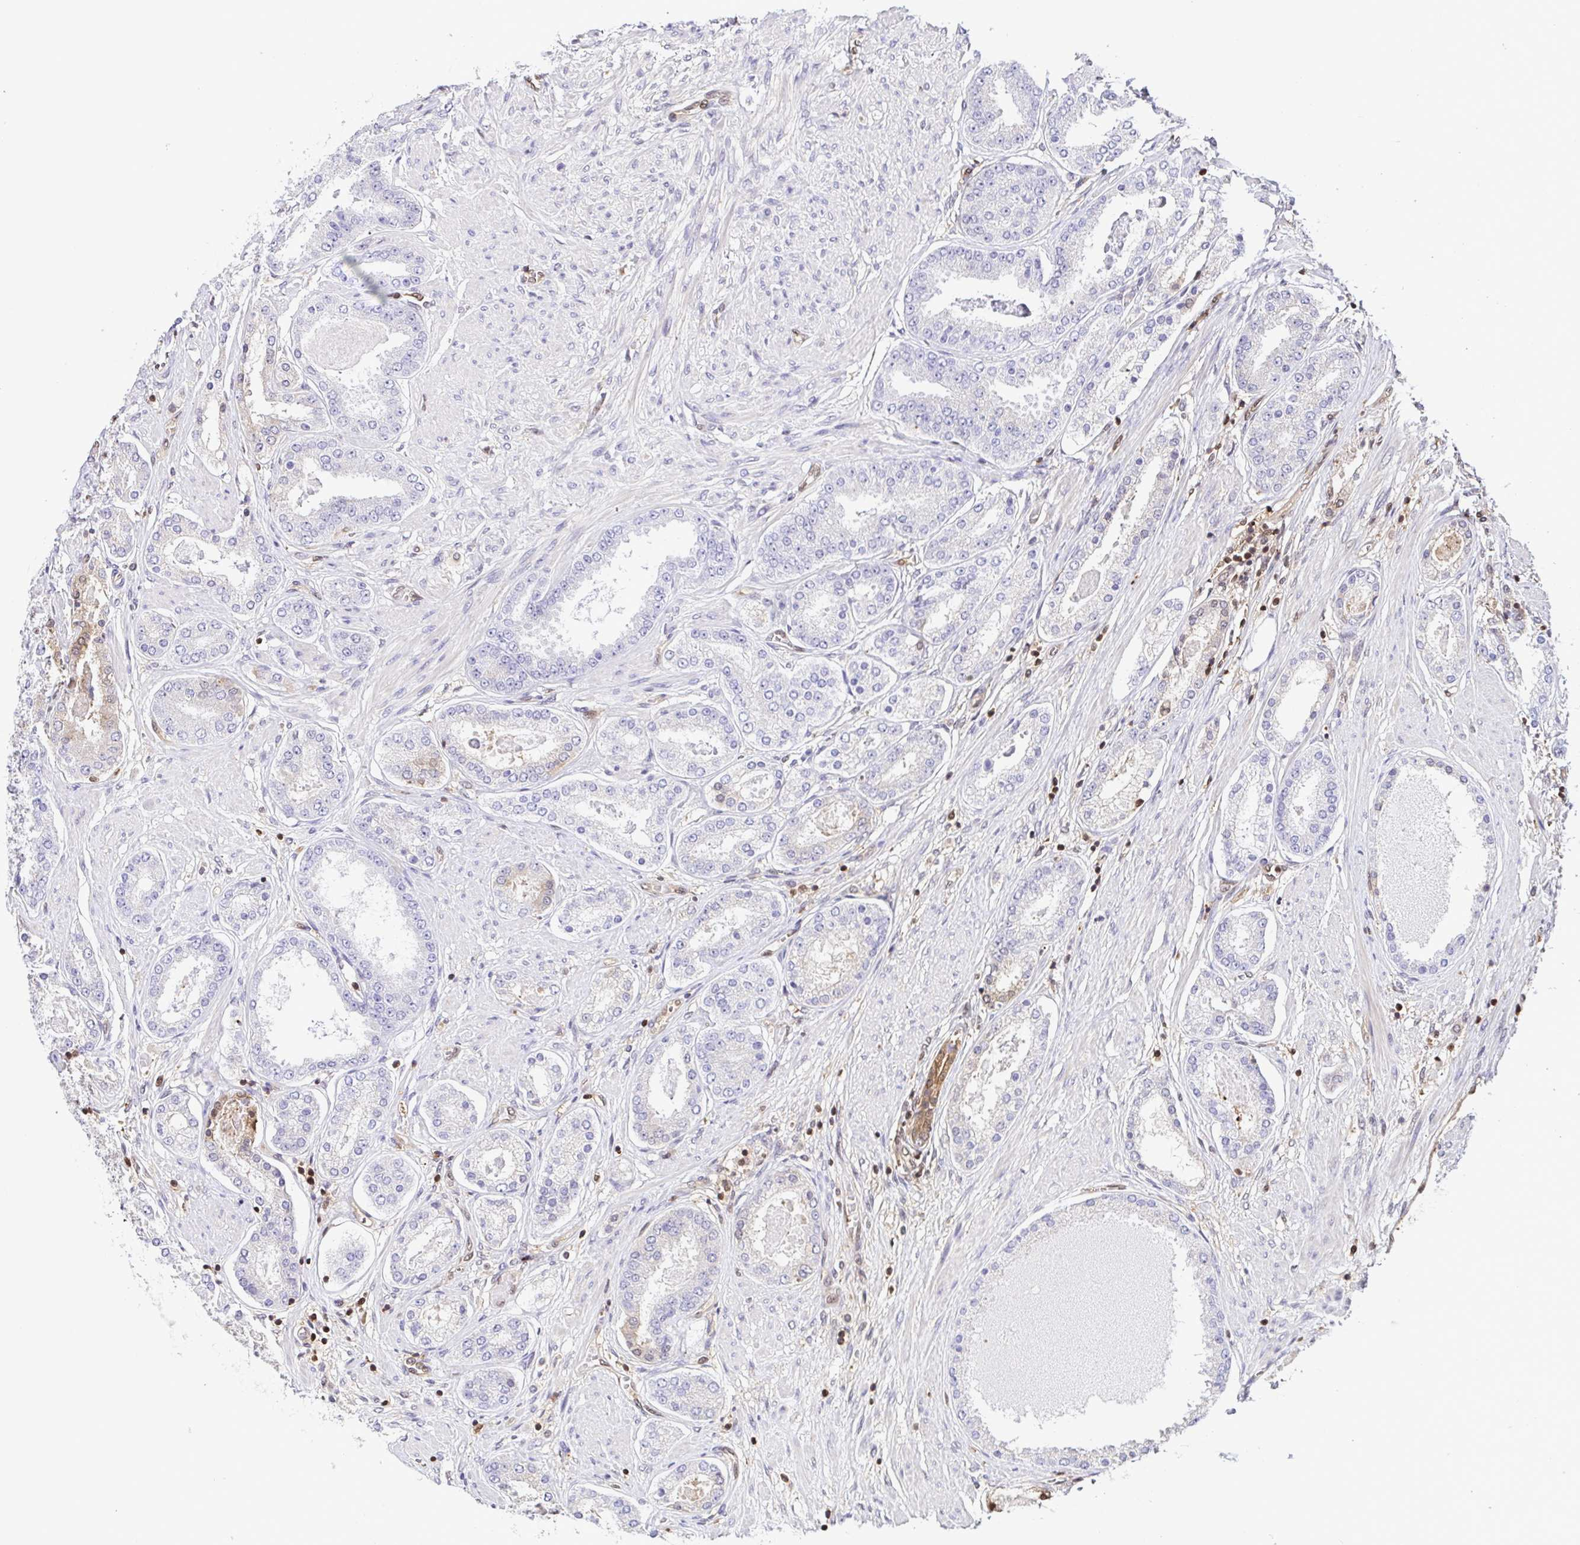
{"staining": {"intensity": "moderate", "quantity": "<25%", "location": "cytoplasmic/membranous,nuclear"}, "tissue": "prostate cancer", "cell_type": "Tumor cells", "image_type": "cancer", "snomed": [{"axis": "morphology", "description": "Adenocarcinoma, High grade"}, {"axis": "topography", "description": "Prostate"}], "caption": "Prostate cancer (high-grade adenocarcinoma) stained with a protein marker displays moderate staining in tumor cells.", "gene": "PSMB9", "patient": {"sex": "male", "age": 63}}